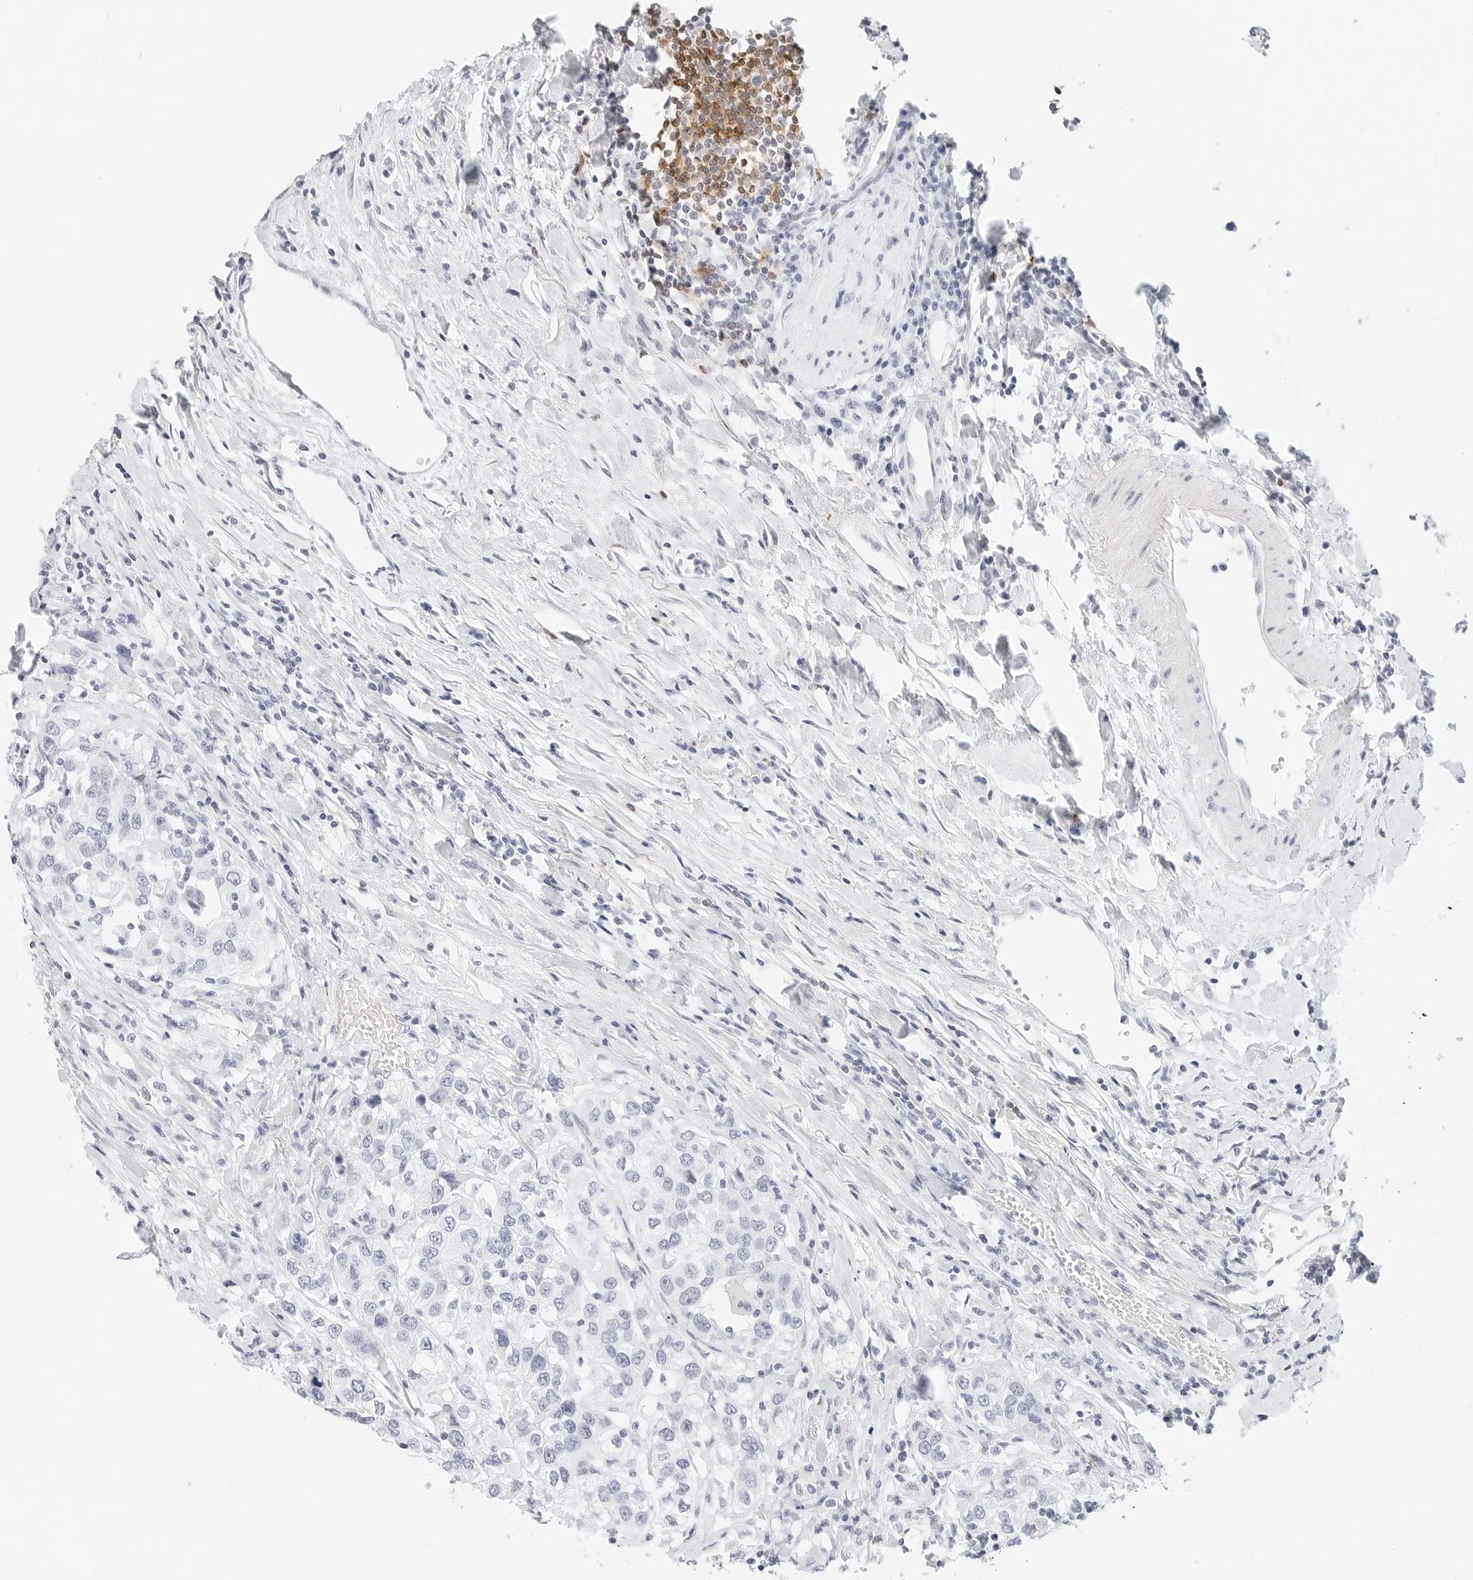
{"staining": {"intensity": "negative", "quantity": "none", "location": "none"}, "tissue": "urothelial cancer", "cell_type": "Tumor cells", "image_type": "cancer", "snomed": [{"axis": "morphology", "description": "Urothelial carcinoma, High grade"}, {"axis": "topography", "description": "Urinary bladder"}], "caption": "Immunohistochemical staining of human urothelial carcinoma (high-grade) shows no significant expression in tumor cells.", "gene": "CD22", "patient": {"sex": "female", "age": 80}}